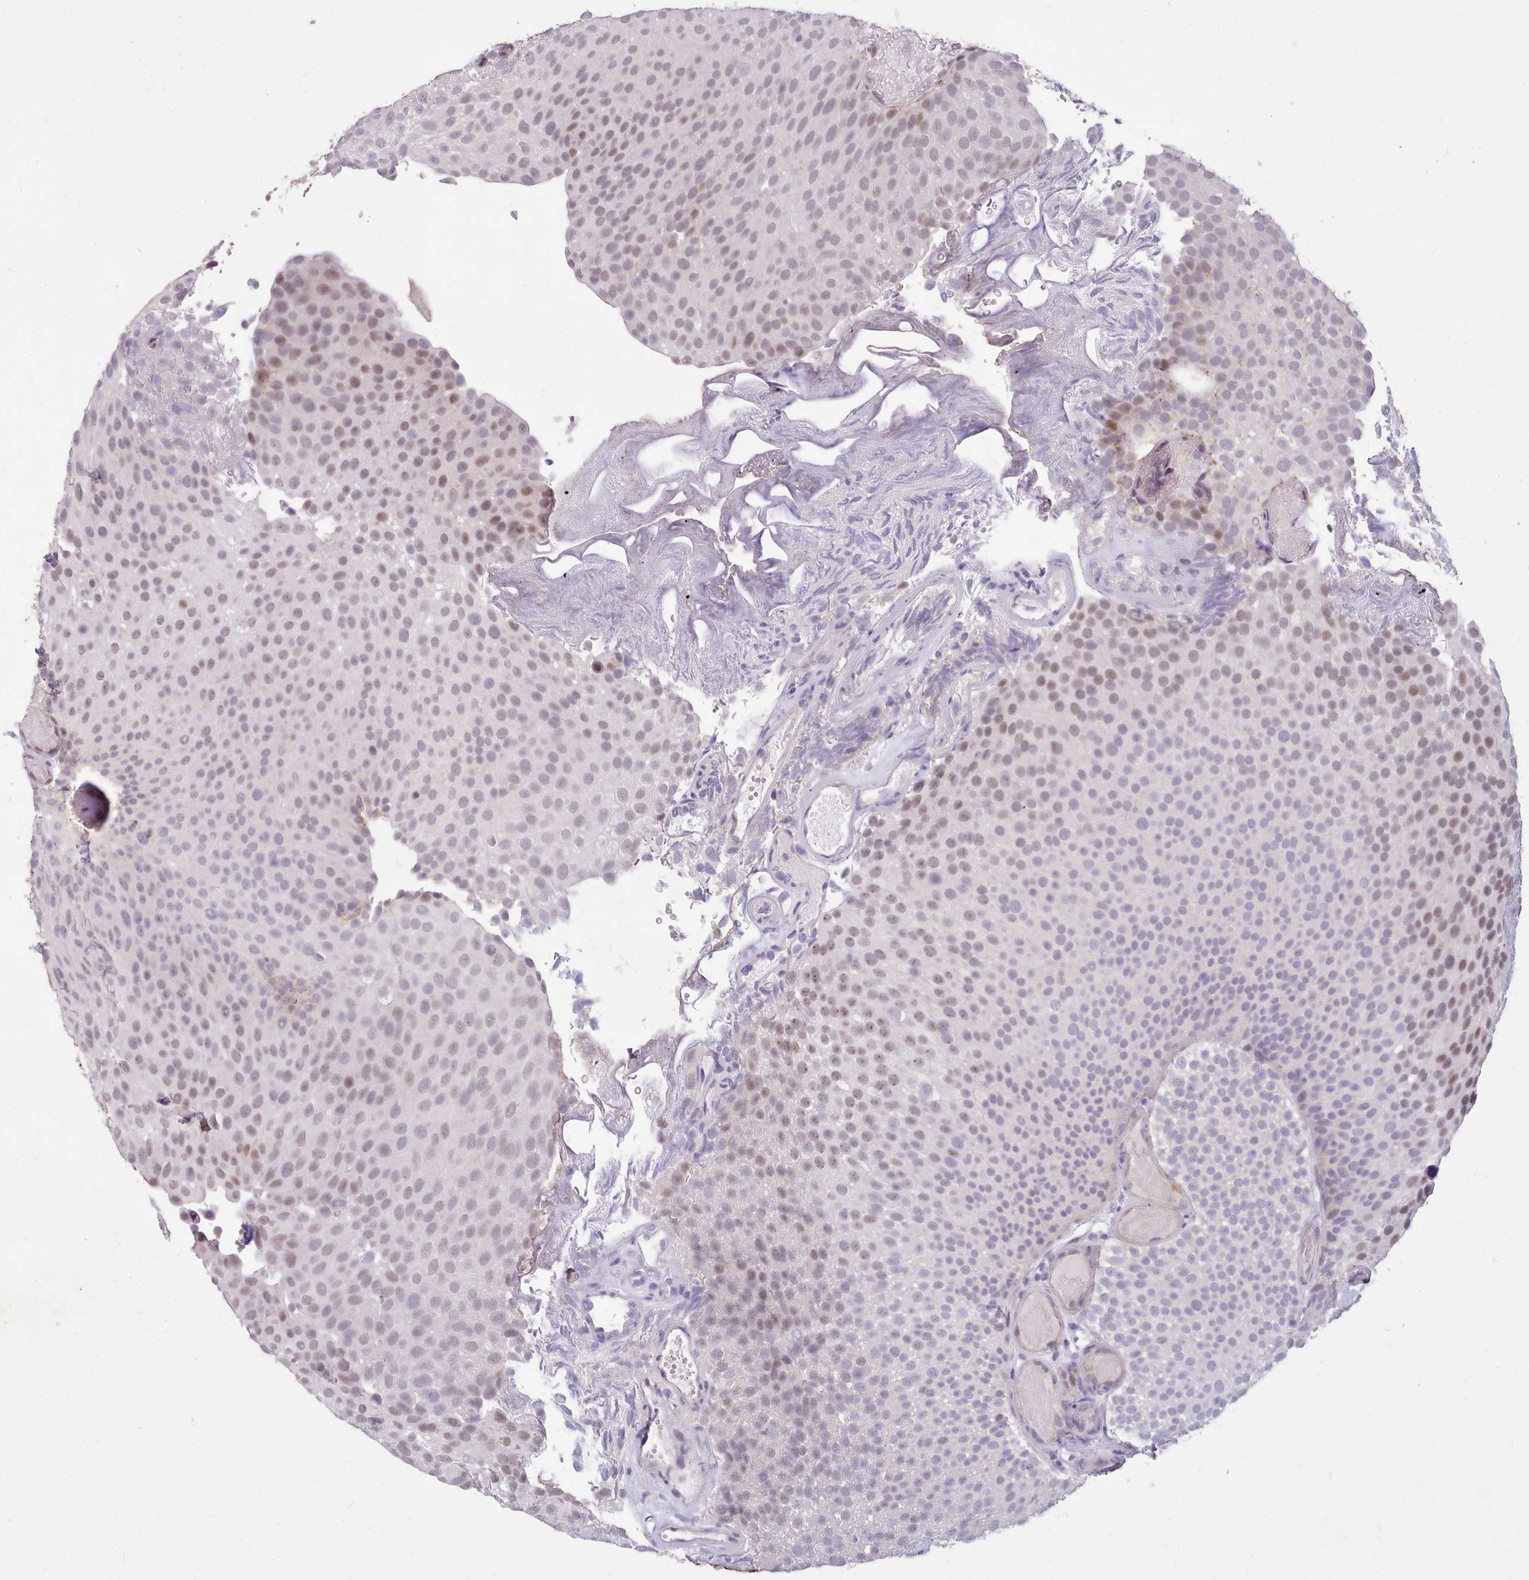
{"staining": {"intensity": "weak", "quantity": "<25%", "location": "nuclear"}, "tissue": "urothelial cancer", "cell_type": "Tumor cells", "image_type": "cancer", "snomed": [{"axis": "morphology", "description": "Urothelial carcinoma, Low grade"}, {"axis": "topography", "description": "Urinary bladder"}], "caption": "The immunohistochemistry (IHC) photomicrograph has no significant staining in tumor cells of urothelial cancer tissue. Brightfield microscopy of immunohistochemistry stained with DAB (3,3'-diaminobenzidine) (brown) and hematoxylin (blue), captured at high magnification.", "gene": "ZNF607", "patient": {"sex": "male", "age": 78}}